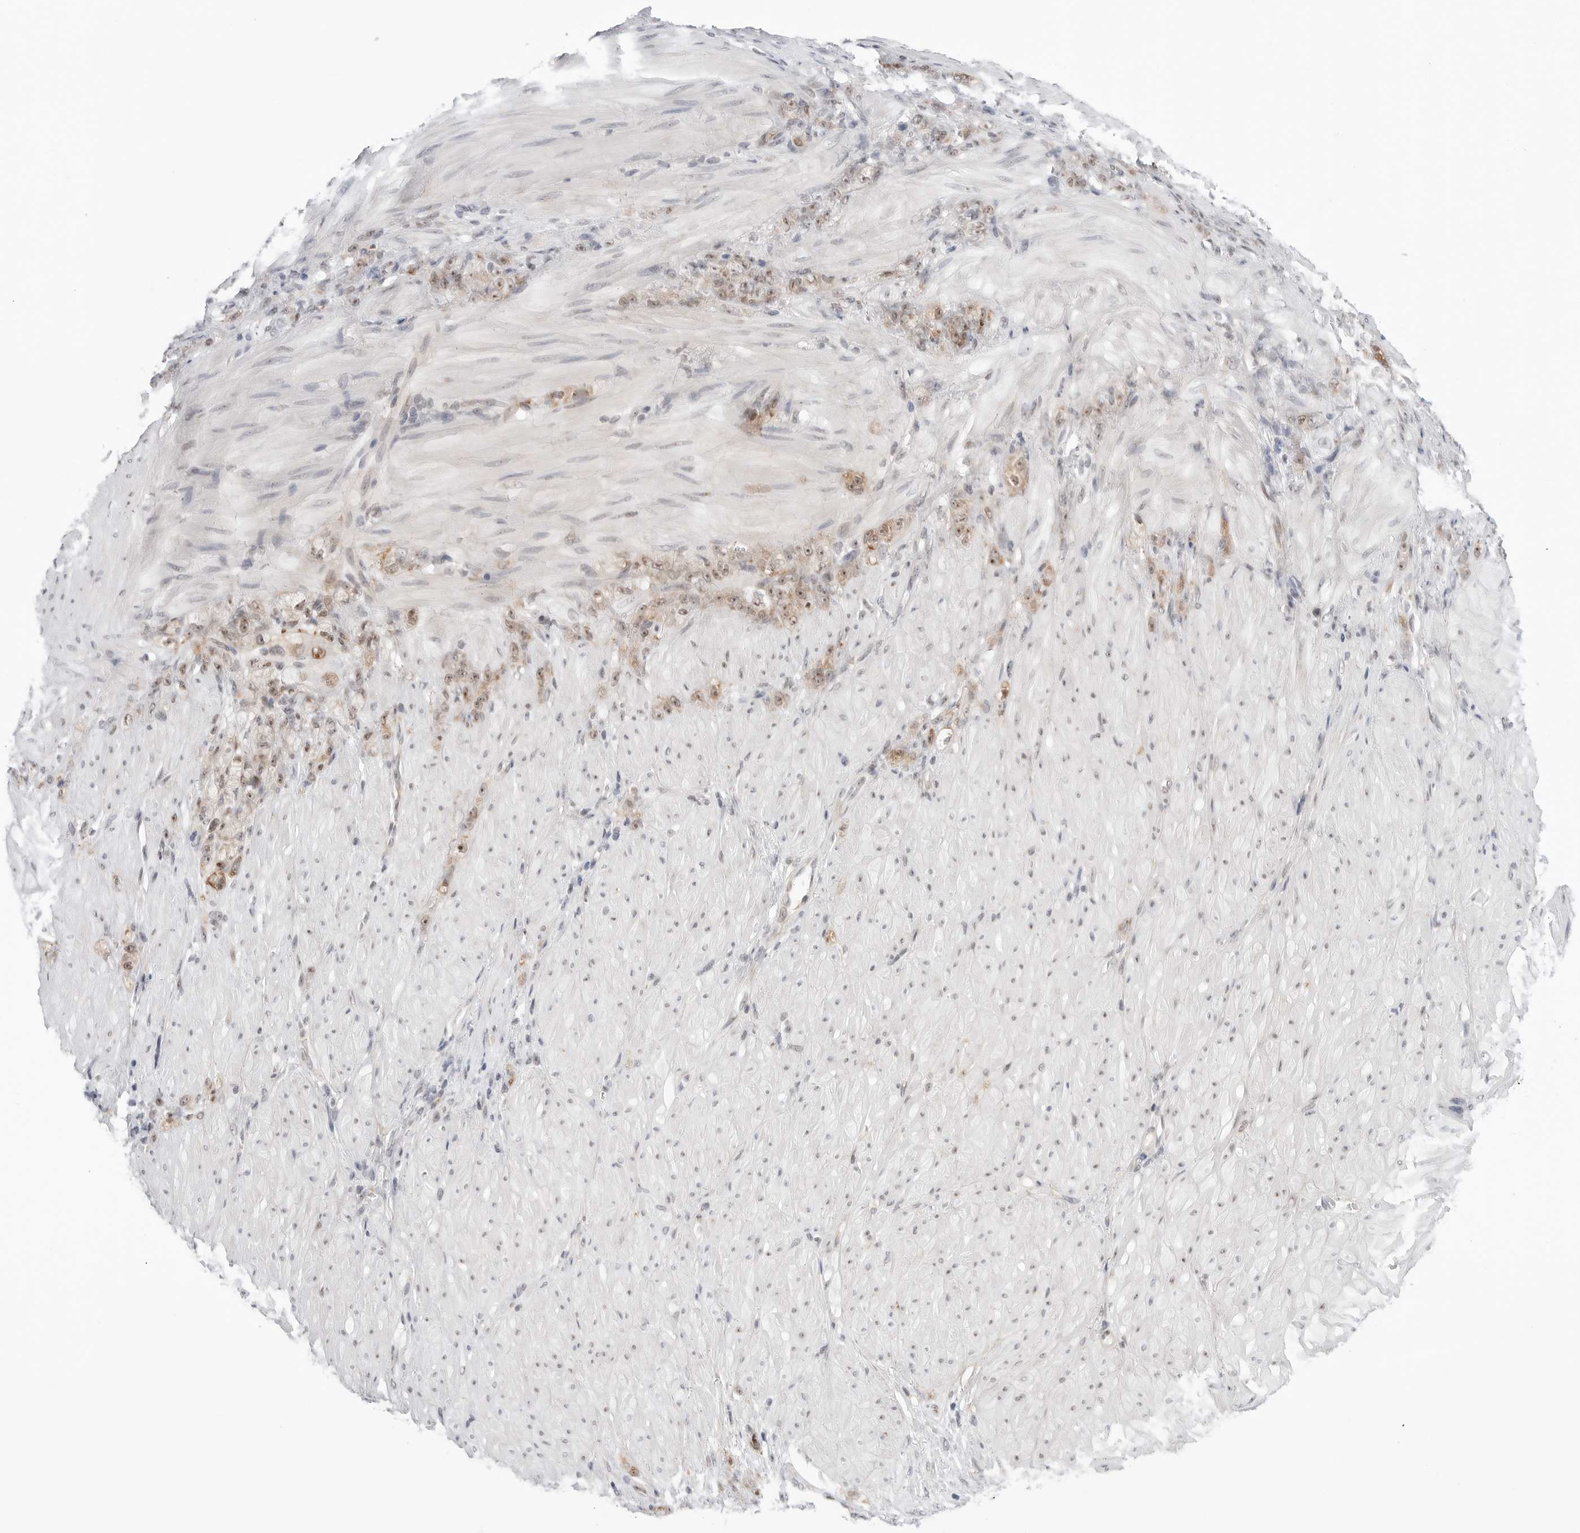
{"staining": {"intensity": "moderate", "quantity": ">75%", "location": "nuclear"}, "tissue": "stomach cancer", "cell_type": "Tumor cells", "image_type": "cancer", "snomed": [{"axis": "morphology", "description": "Normal tissue, NOS"}, {"axis": "morphology", "description": "Adenocarcinoma, NOS"}, {"axis": "topography", "description": "Stomach"}], "caption": "Stomach cancer (adenocarcinoma) stained with a protein marker reveals moderate staining in tumor cells.", "gene": "C1orf162", "patient": {"sex": "male", "age": 82}}